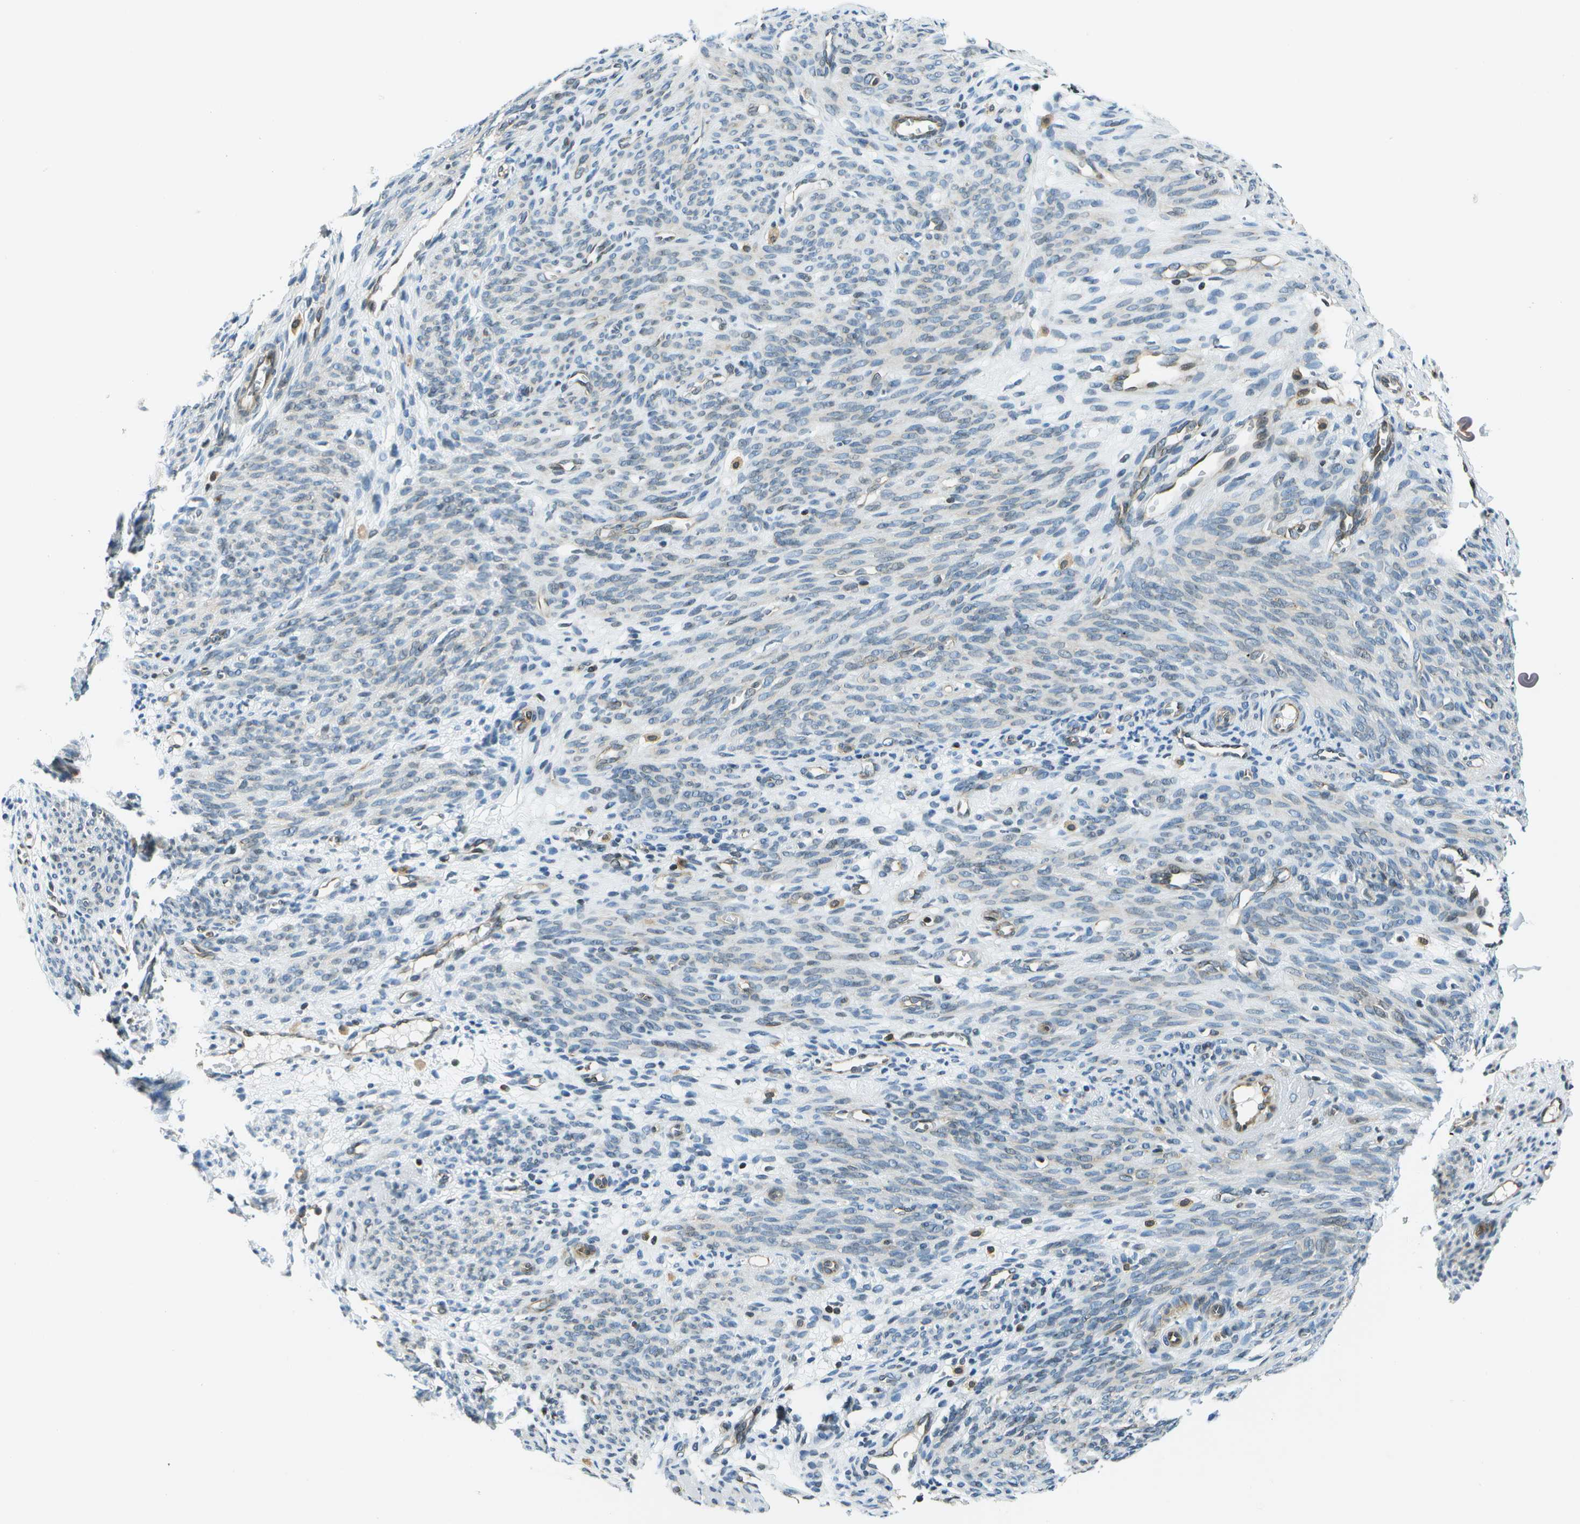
{"staining": {"intensity": "negative", "quantity": "none", "location": "none"}, "tissue": "endometrium", "cell_type": "Cells in endometrial stroma", "image_type": "normal", "snomed": [{"axis": "morphology", "description": "Normal tissue, NOS"}, {"axis": "morphology", "description": "Adenocarcinoma, NOS"}, {"axis": "topography", "description": "Endometrium"}, {"axis": "topography", "description": "Ovary"}], "caption": "Immunohistochemistry (IHC) image of benign human endometrium stained for a protein (brown), which displays no expression in cells in endometrial stroma.", "gene": "ESYT1", "patient": {"sex": "female", "age": 68}}